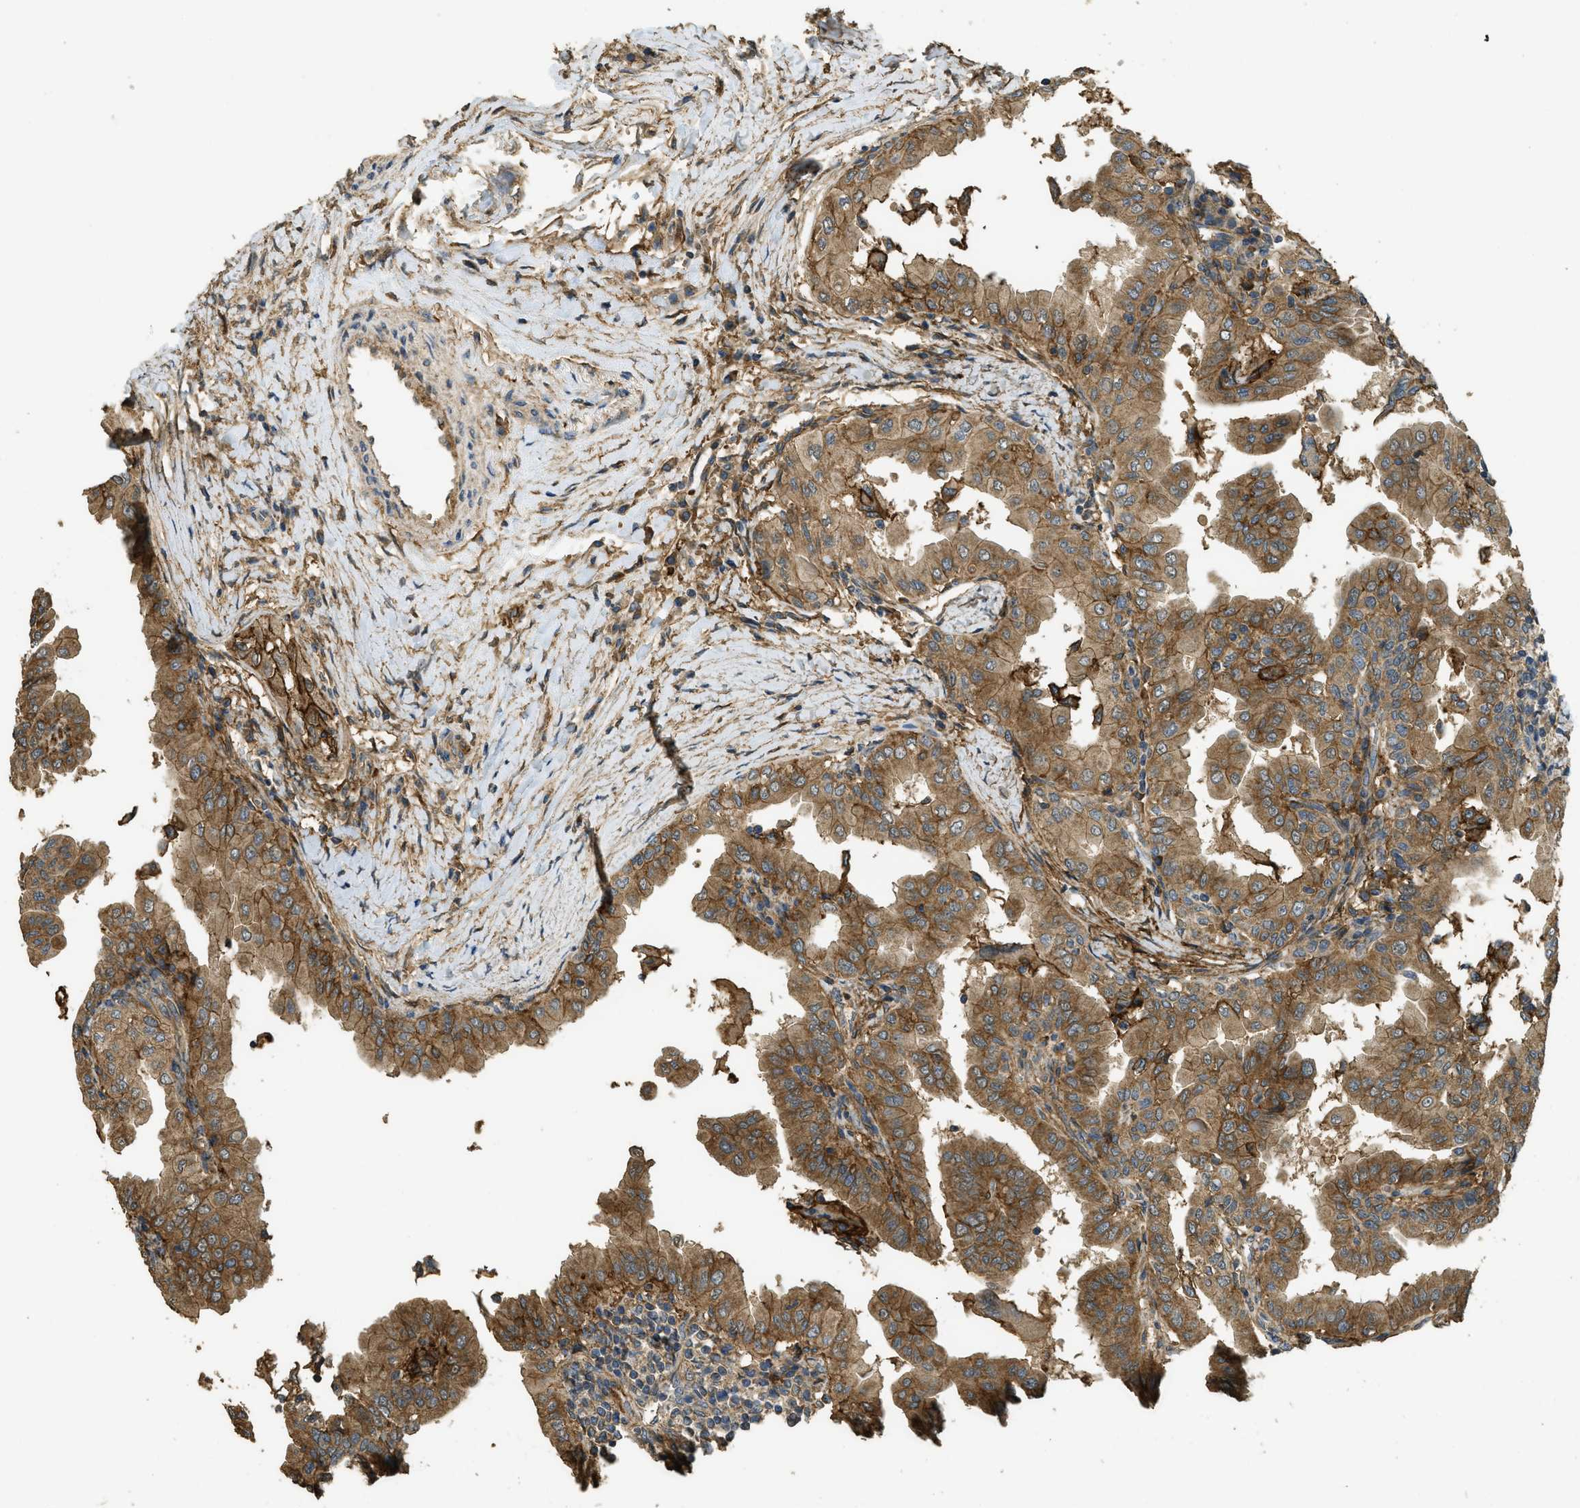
{"staining": {"intensity": "moderate", "quantity": ">75%", "location": "cytoplasmic/membranous"}, "tissue": "thyroid cancer", "cell_type": "Tumor cells", "image_type": "cancer", "snomed": [{"axis": "morphology", "description": "Papillary adenocarcinoma, NOS"}, {"axis": "topography", "description": "Thyroid gland"}], "caption": "A medium amount of moderate cytoplasmic/membranous expression is seen in approximately >75% of tumor cells in papillary adenocarcinoma (thyroid) tissue.", "gene": "CD276", "patient": {"sex": "male", "age": 33}}